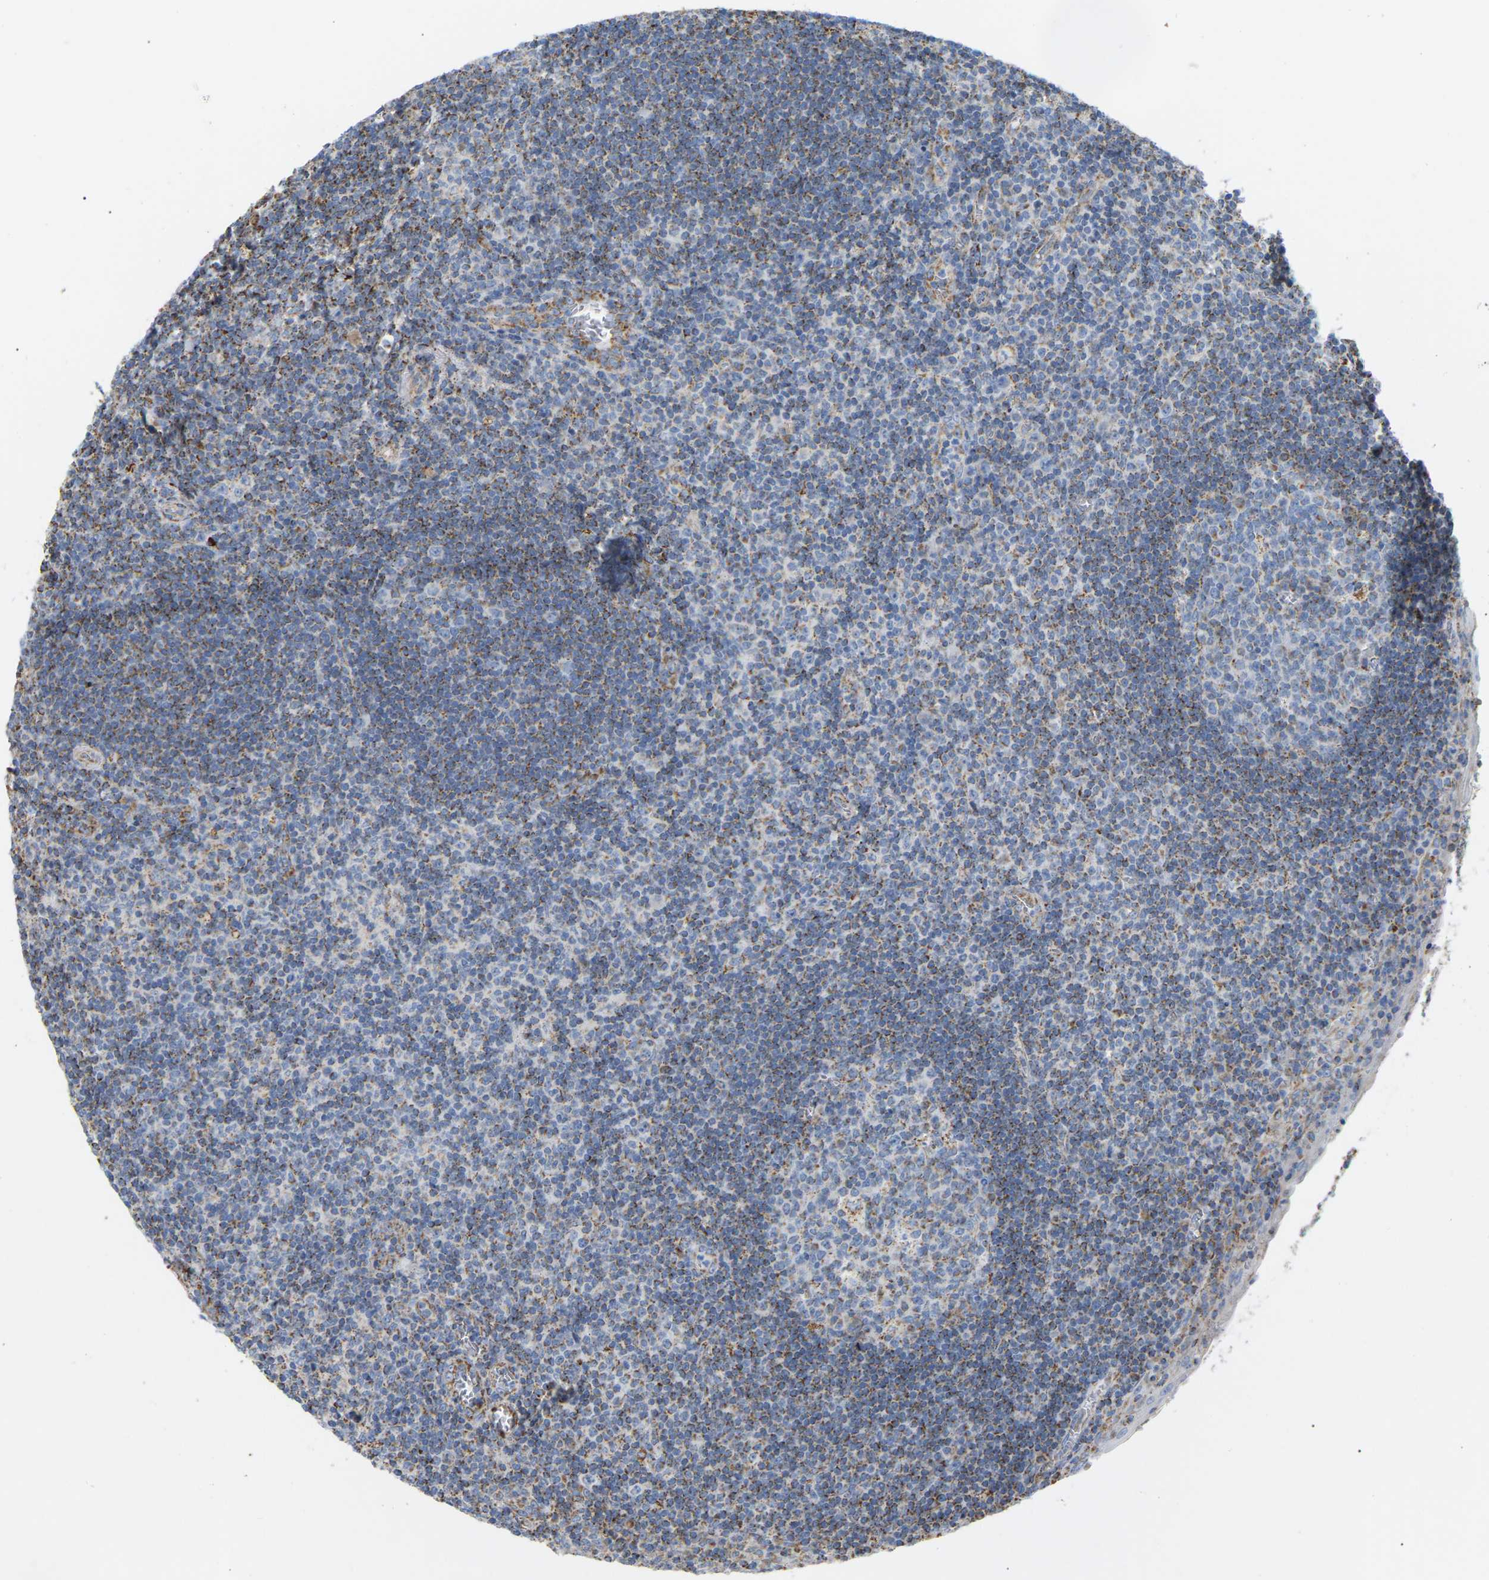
{"staining": {"intensity": "moderate", "quantity": "<25%", "location": "cytoplasmic/membranous"}, "tissue": "tonsil", "cell_type": "Germinal center cells", "image_type": "normal", "snomed": [{"axis": "morphology", "description": "Normal tissue, NOS"}, {"axis": "topography", "description": "Tonsil"}], "caption": "Protein staining of normal tonsil reveals moderate cytoplasmic/membranous positivity in approximately <25% of germinal center cells.", "gene": "HIBADH", "patient": {"sex": "male", "age": 37}}